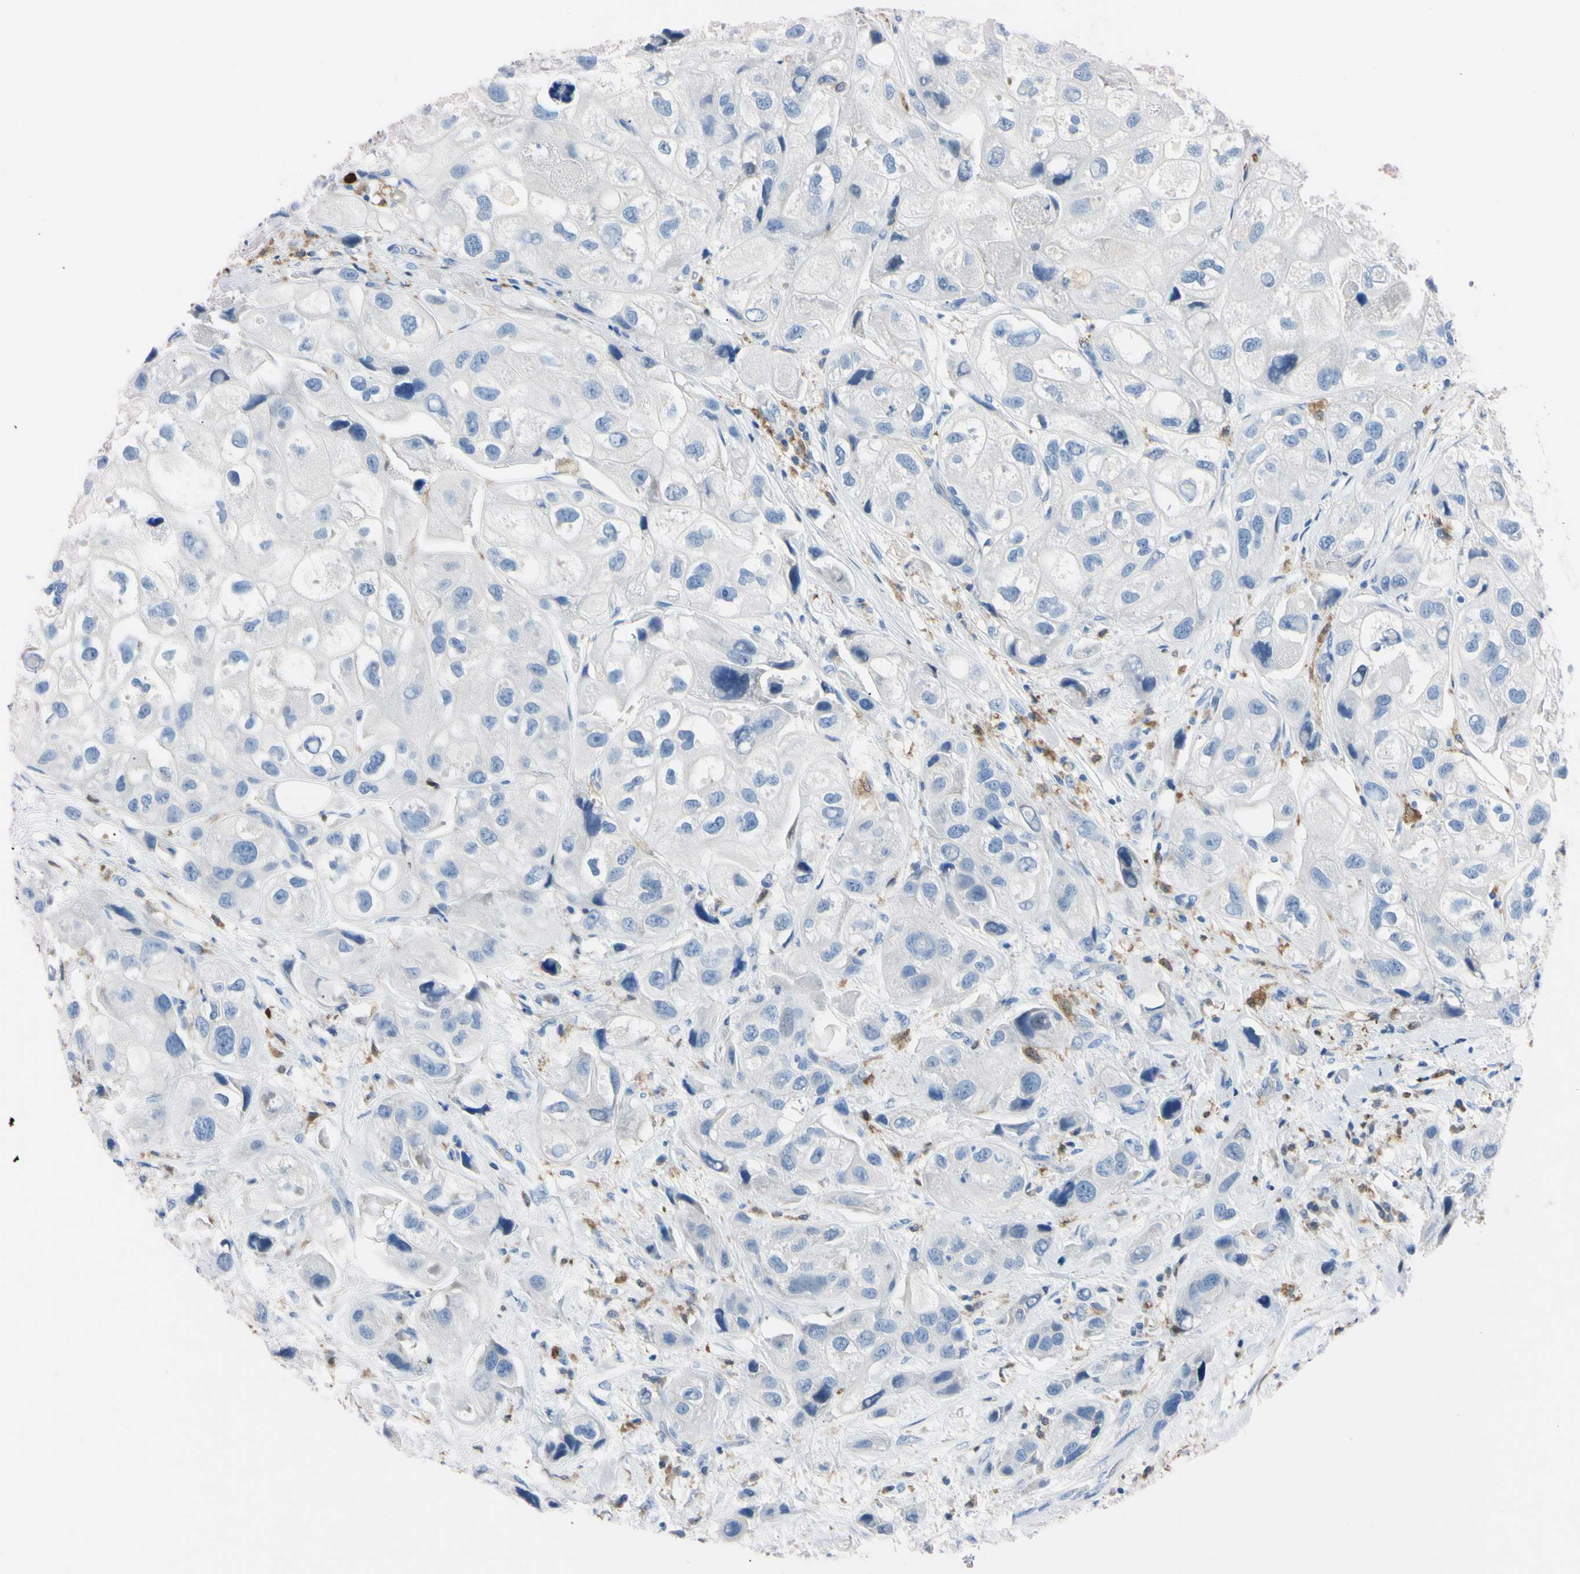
{"staining": {"intensity": "negative", "quantity": "none", "location": "none"}, "tissue": "urothelial cancer", "cell_type": "Tumor cells", "image_type": "cancer", "snomed": [{"axis": "morphology", "description": "Urothelial carcinoma, High grade"}, {"axis": "topography", "description": "Urinary bladder"}], "caption": "High magnification brightfield microscopy of urothelial cancer stained with DAB (3,3'-diaminobenzidine) (brown) and counterstained with hematoxylin (blue): tumor cells show no significant positivity. (Stains: DAB (3,3'-diaminobenzidine) immunohistochemistry with hematoxylin counter stain, Microscopy: brightfield microscopy at high magnification).", "gene": "NCF4", "patient": {"sex": "female", "age": 64}}